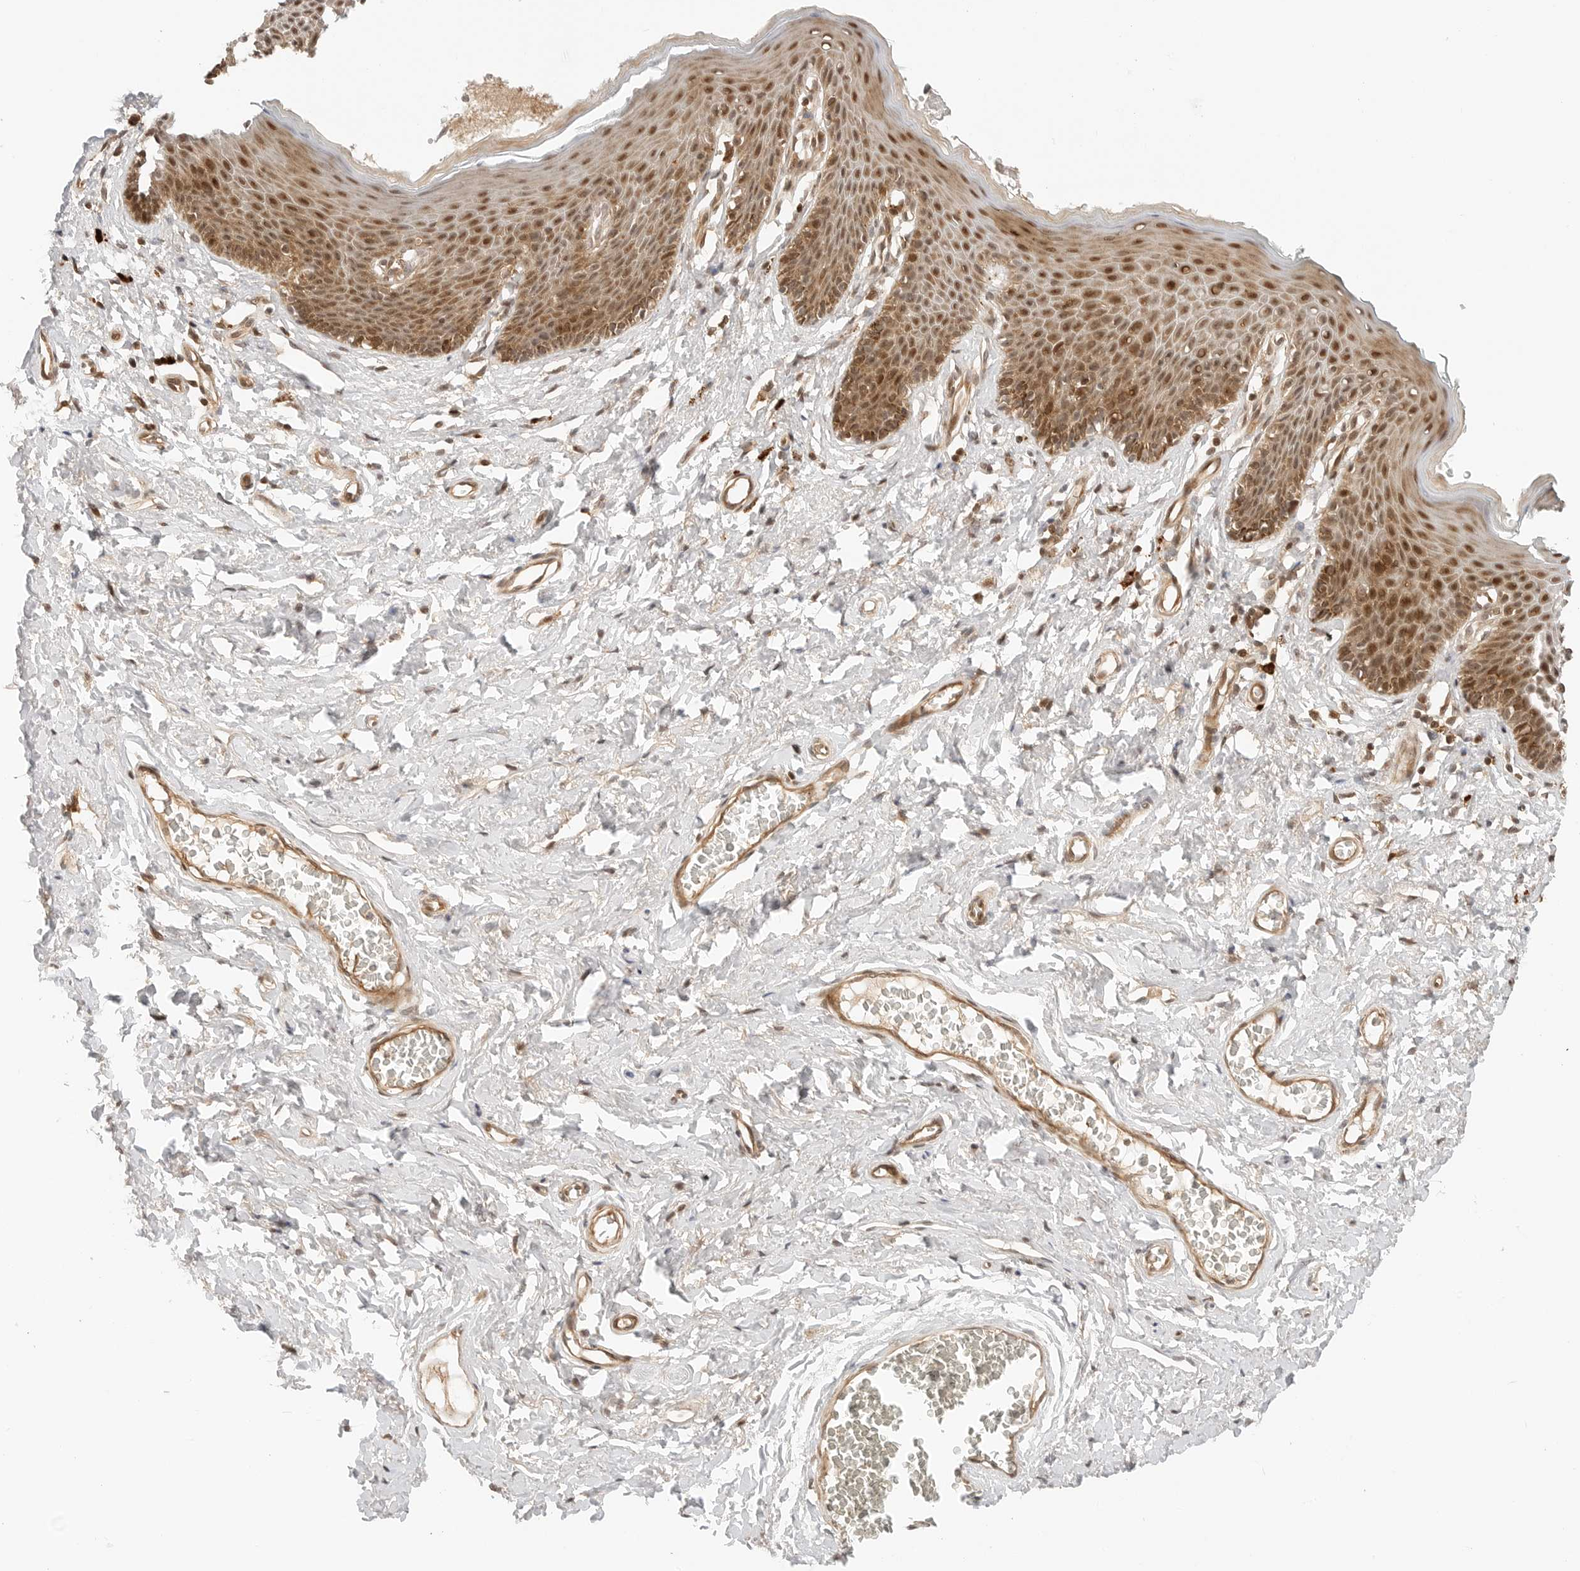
{"staining": {"intensity": "strong", "quantity": ">75%", "location": "cytoplasmic/membranous,nuclear"}, "tissue": "skin", "cell_type": "Epidermal cells", "image_type": "normal", "snomed": [{"axis": "morphology", "description": "Normal tissue, NOS"}, {"axis": "topography", "description": "Vulva"}], "caption": "Protein staining demonstrates strong cytoplasmic/membranous,nuclear positivity in about >75% of epidermal cells in benign skin.", "gene": "GEM", "patient": {"sex": "female", "age": 66}}